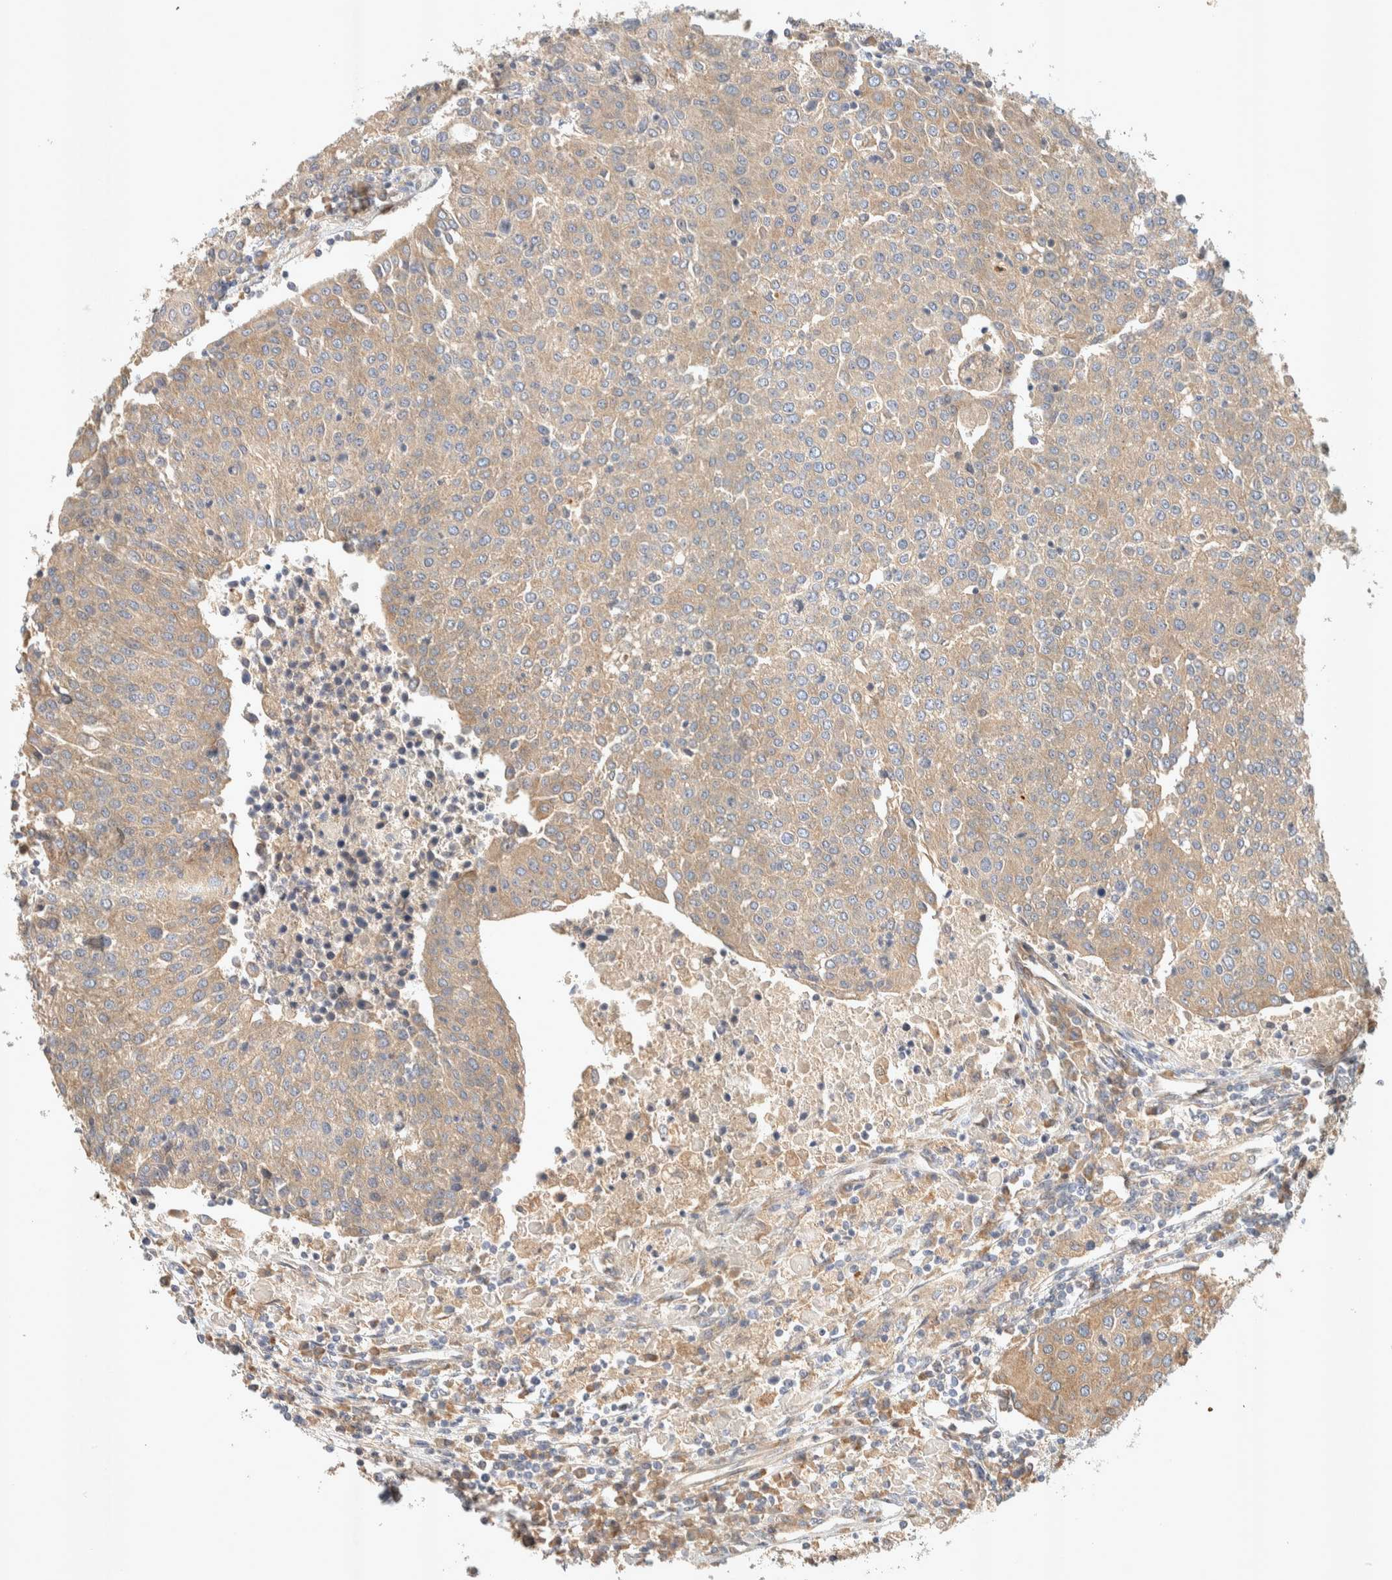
{"staining": {"intensity": "weak", "quantity": ">75%", "location": "cytoplasmic/membranous"}, "tissue": "urothelial cancer", "cell_type": "Tumor cells", "image_type": "cancer", "snomed": [{"axis": "morphology", "description": "Urothelial carcinoma, High grade"}, {"axis": "topography", "description": "Urinary bladder"}], "caption": "Human urothelial cancer stained with a protein marker demonstrates weak staining in tumor cells.", "gene": "PXK", "patient": {"sex": "female", "age": 85}}